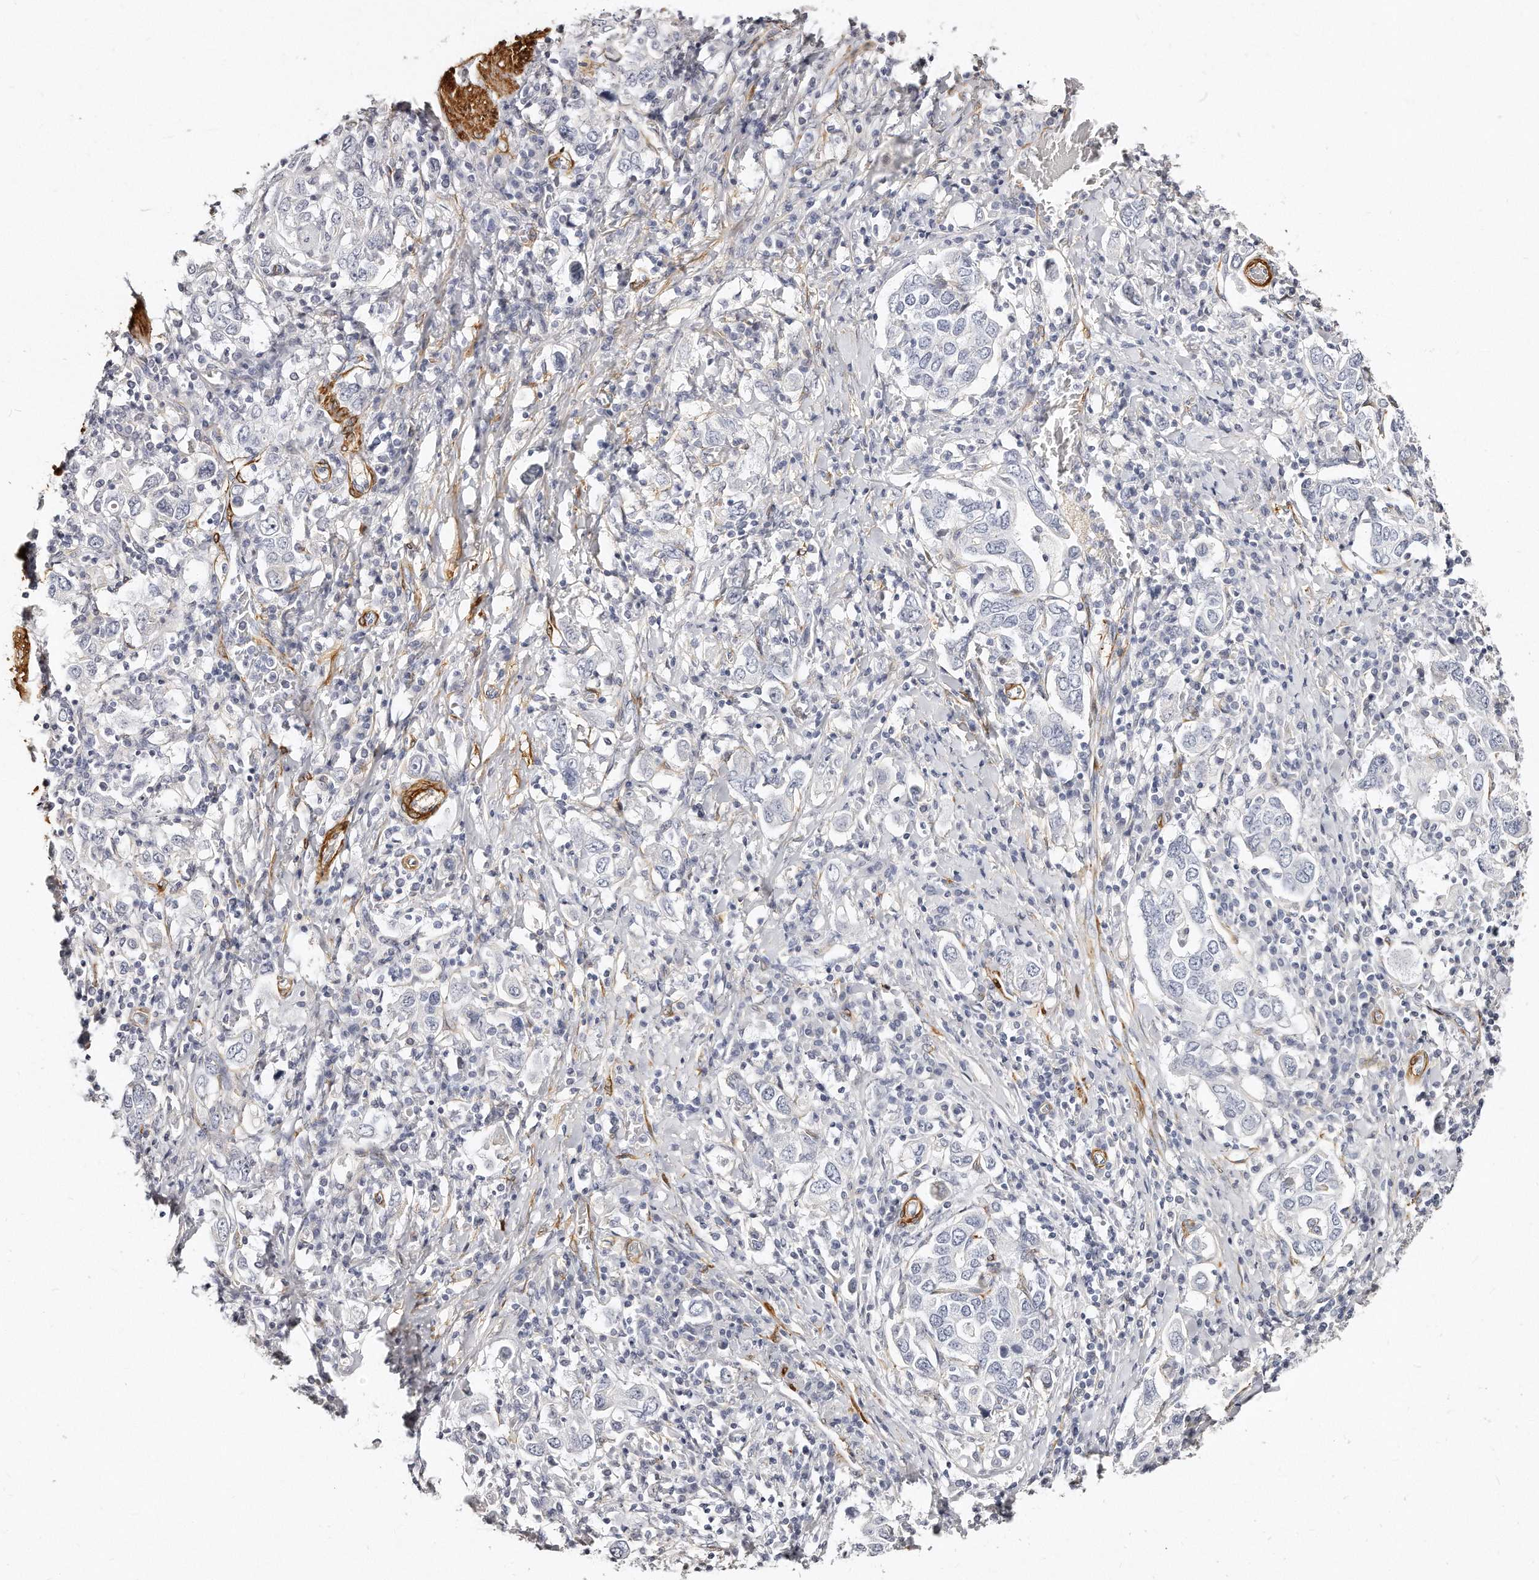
{"staining": {"intensity": "negative", "quantity": "none", "location": "none"}, "tissue": "stomach cancer", "cell_type": "Tumor cells", "image_type": "cancer", "snomed": [{"axis": "morphology", "description": "Adenocarcinoma, NOS"}, {"axis": "topography", "description": "Stomach, upper"}], "caption": "Stomach cancer was stained to show a protein in brown. There is no significant positivity in tumor cells.", "gene": "LMOD1", "patient": {"sex": "male", "age": 62}}